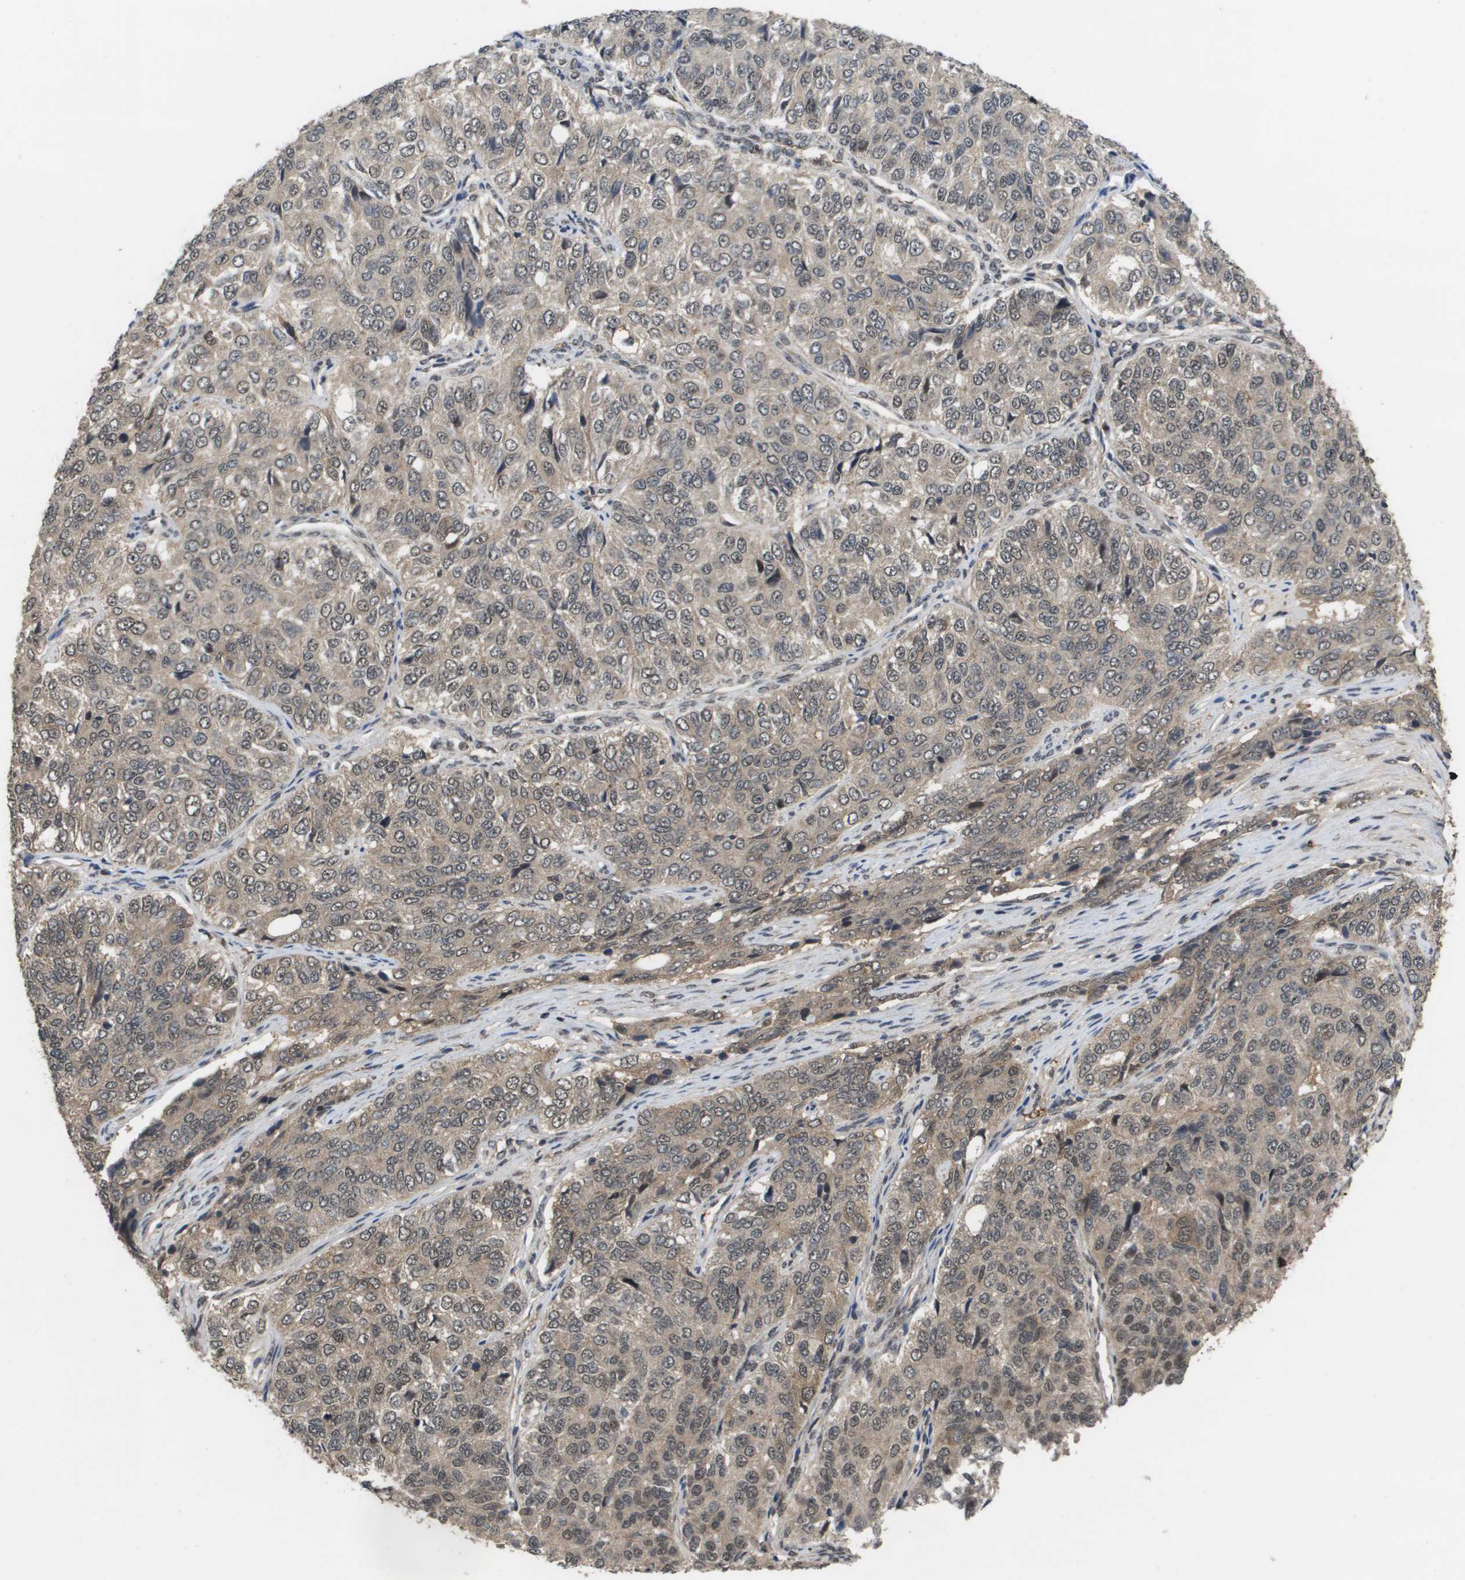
{"staining": {"intensity": "weak", "quantity": ">75%", "location": "cytoplasmic/membranous"}, "tissue": "ovarian cancer", "cell_type": "Tumor cells", "image_type": "cancer", "snomed": [{"axis": "morphology", "description": "Carcinoma, endometroid"}, {"axis": "topography", "description": "Ovary"}], "caption": "IHC histopathology image of neoplastic tissue: human ovarian cancer stained using immunohistochemistry displays low levels of weak protein expression localized specifically in the cytoplasmic/membranous of tumor cells, appearing as a cytoplasmic/membranous brown color.", "gene": "AMBRA1", "patient": {"sex": "female", "age": 51}}